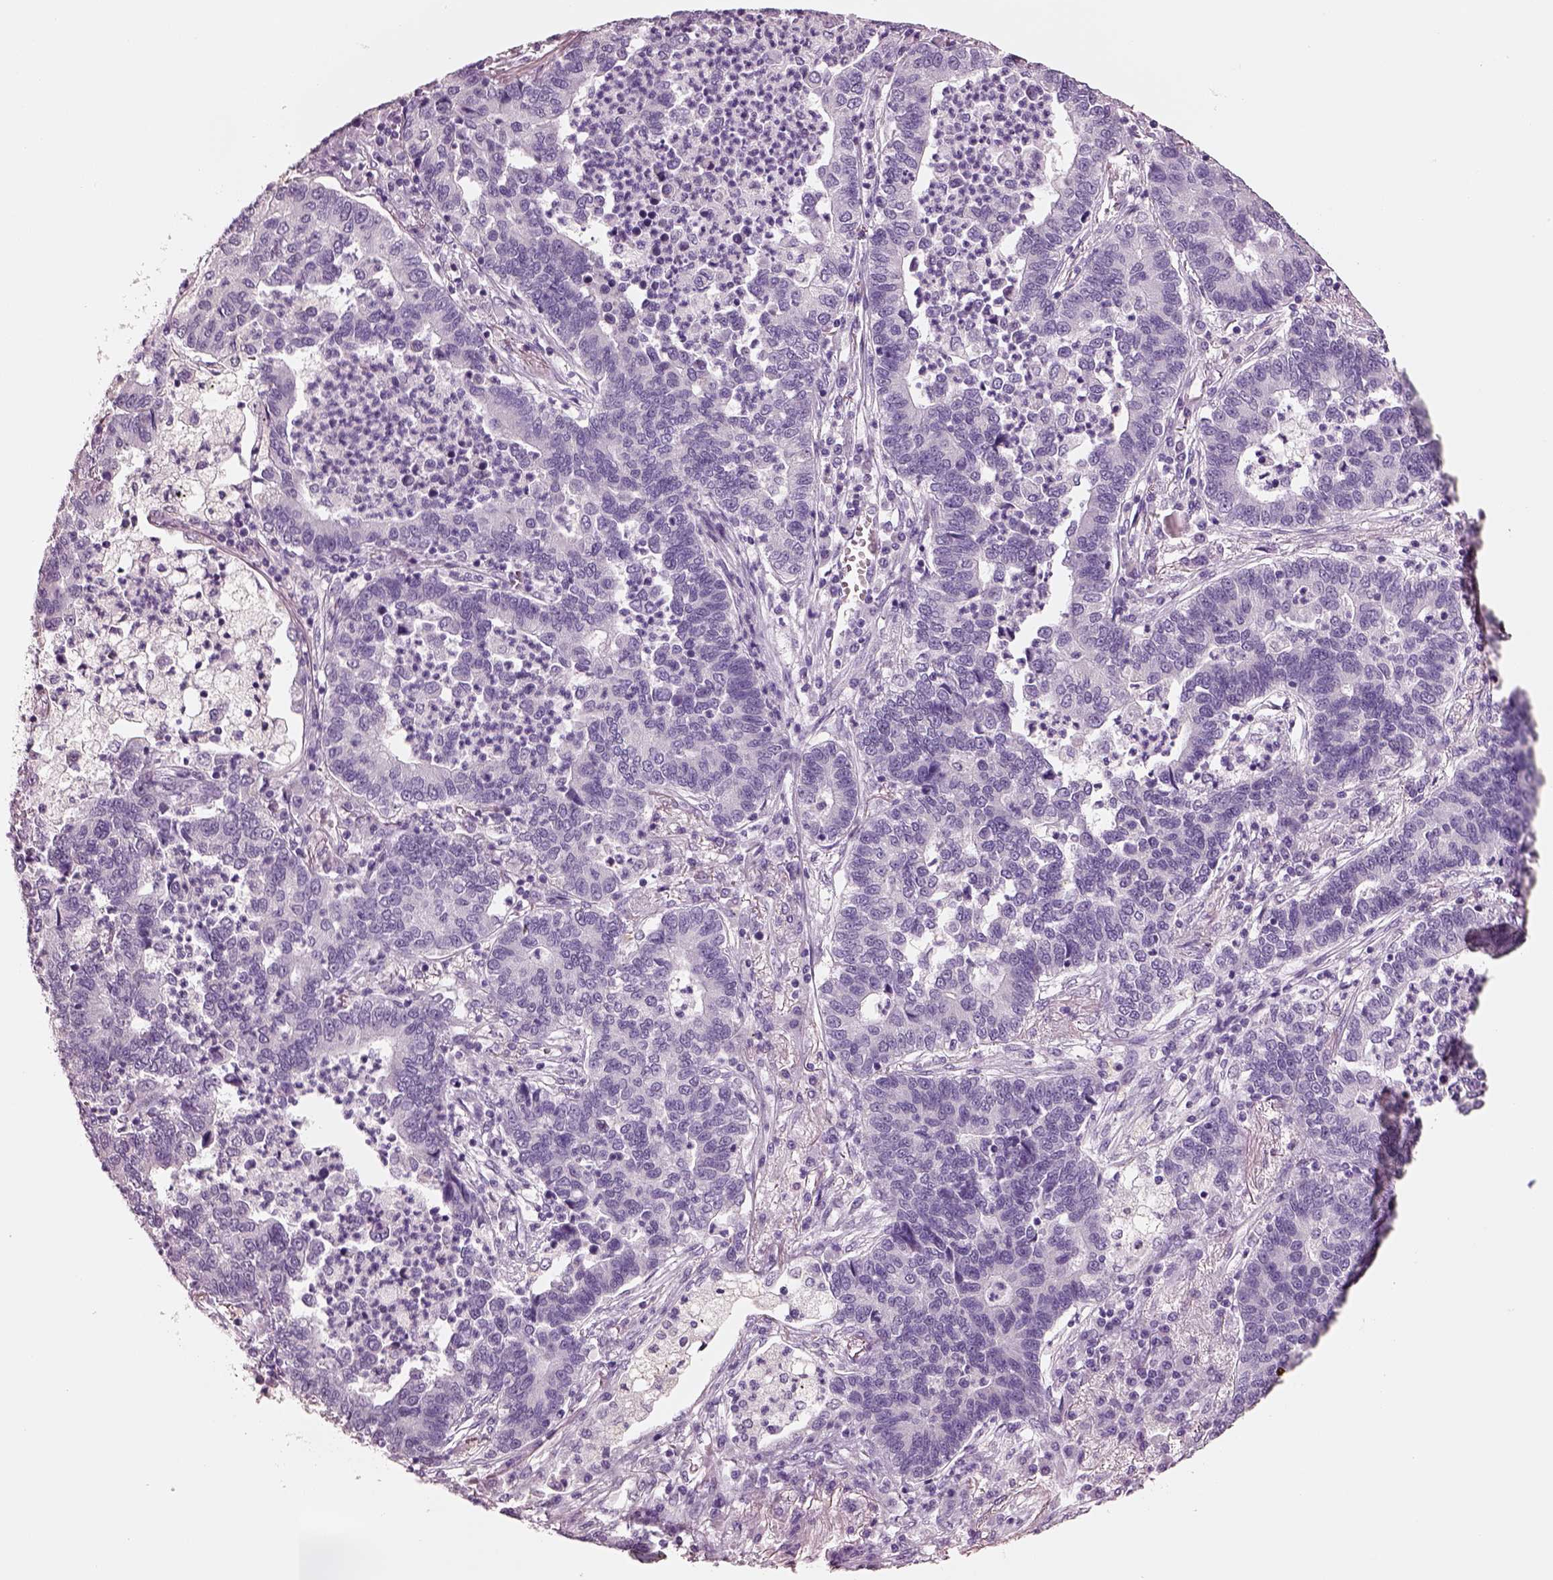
{"staining": {"intensity": "negative", "quantity": "none", "location": "none"}, "tissue": "lung cancer", "cell_type": "Tumor cells", "image_type": "cancer", "snomed": [{"axis": "morphology", "description": "Adenocarcinoma, NOS"}, {"axis": "topography", "description": "Lung"}], "caption": "Lung adenocarcinoma was stained to show a protein in brown. There is no significant positivity in tumor cells.", "gene": "ELSPBP1", "patient": {"sex": "female", "age": 57}}